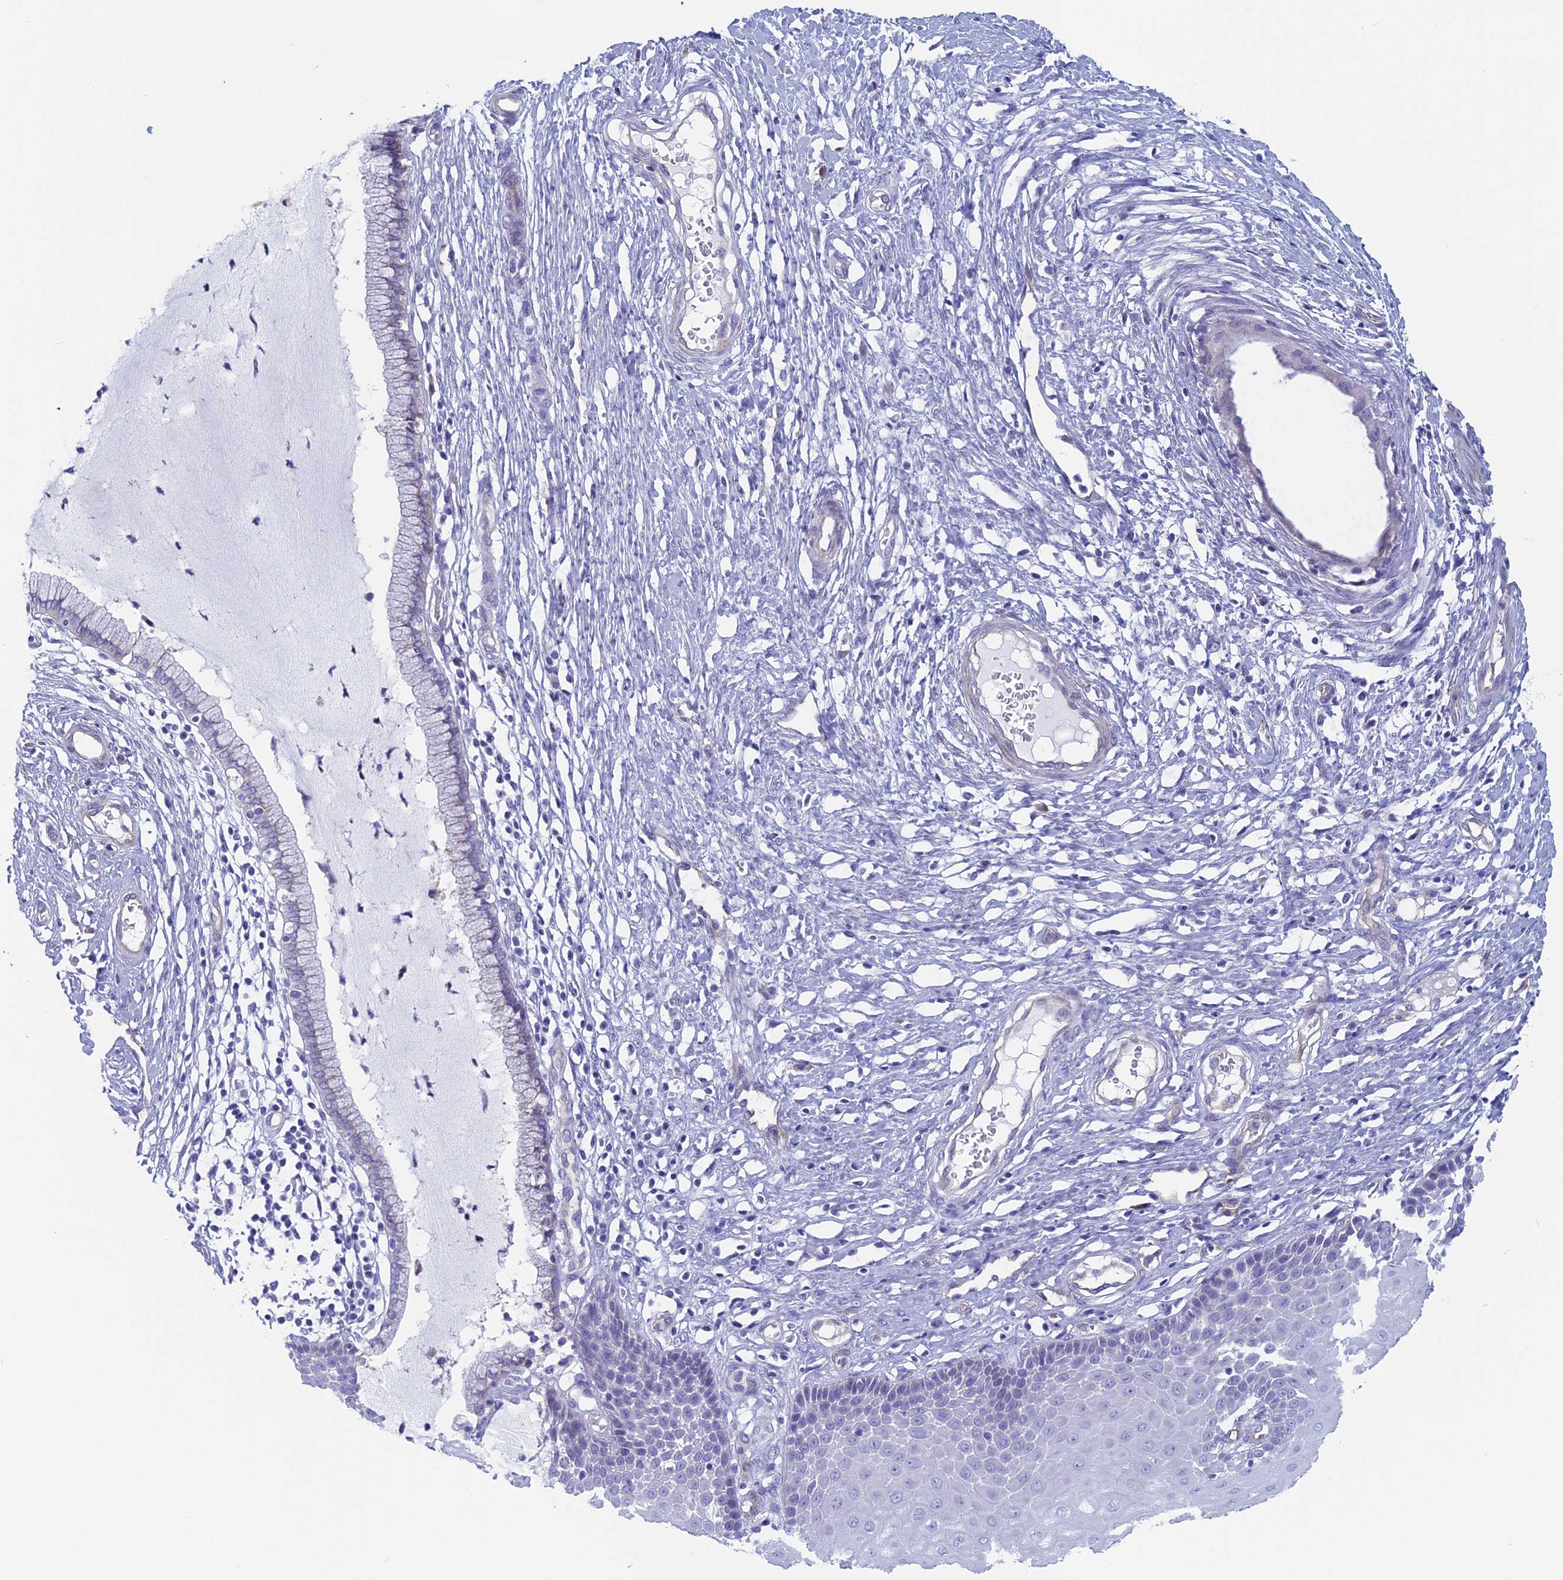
{"staining": {"intensity": "negative", "quantity": "none", "location": "none"}, "tissue": "cervix", "cell_type": "Glandular cells", "image_type": "normal", "snomed": [{"axis": "morphology", "description": "Normal tissue, NOS"}, {"axis": "topography", "description": "Cervix"}], "caption": "A high-resolution histopathology image shows immunohistochemistry staining of normal cervix, which reveals no significant staining in glandular cells.", "gene": "MAGEB6", "patient": {"sex": "female", "age": 55}}